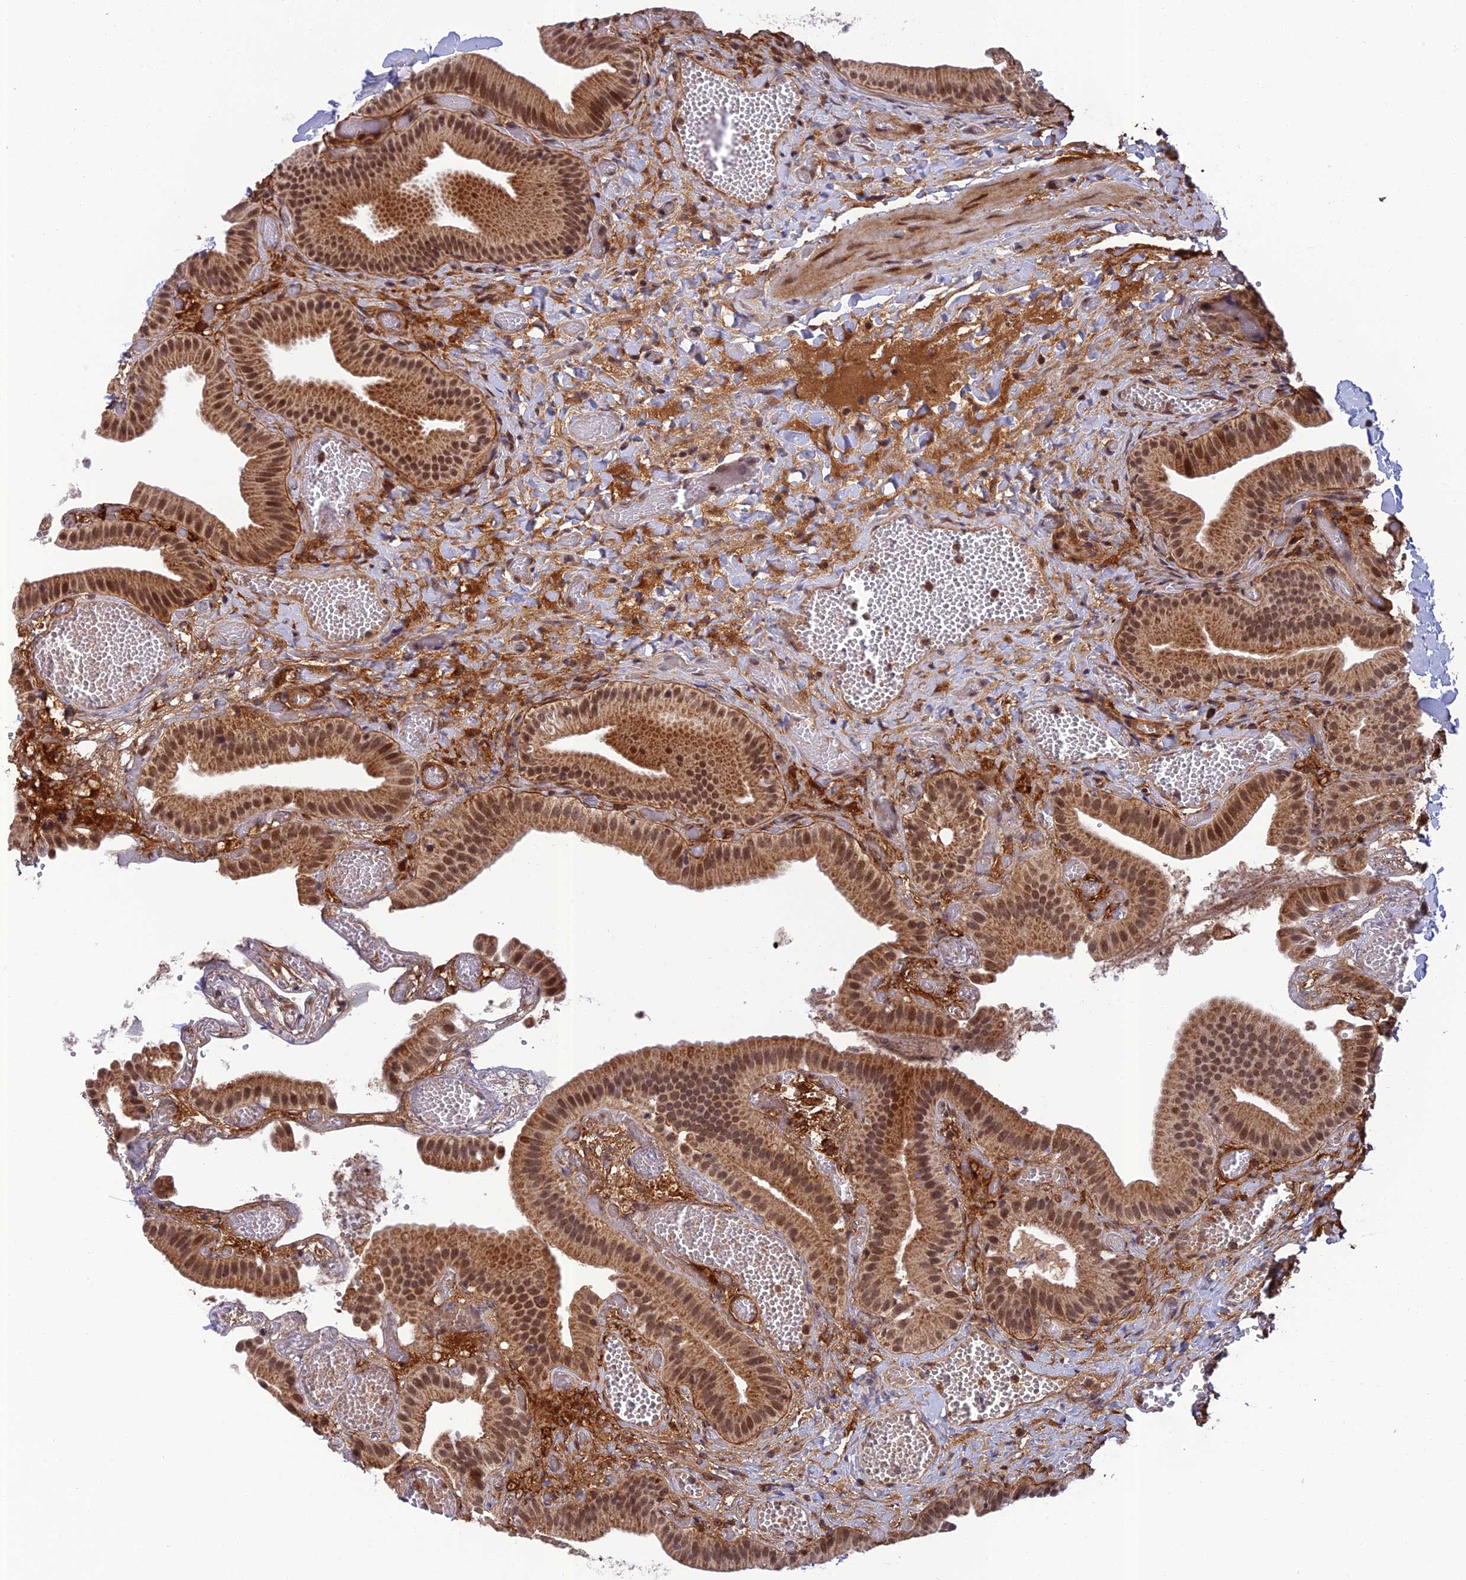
{"staining": {"intensity": "moderate", "quantity": ">75%", "location": "cytoplasmic/membranous,nuclear"}, "tissue": "gallbladder", "cell_type": "Glandular cells", "image_type": "normal", "snomed": [{"axis": "morphology", "description": "Normal tissue, NOS"}, {"axis": "topography", "description": "Gallbladder"}], "caption": "IHC micrograph of benign gallbladder: human gallbladder stained using immunohistochemistry (IHC) displays medium levels of moderate protein expression localized specifically in the cytoplasmic/membranous,nuclear of glandular cells, appearing as a cytoplasmic/membranous,nuclear brown color.", "gene": "REXO1", "patient": {"sex": "female", "age": 64}}